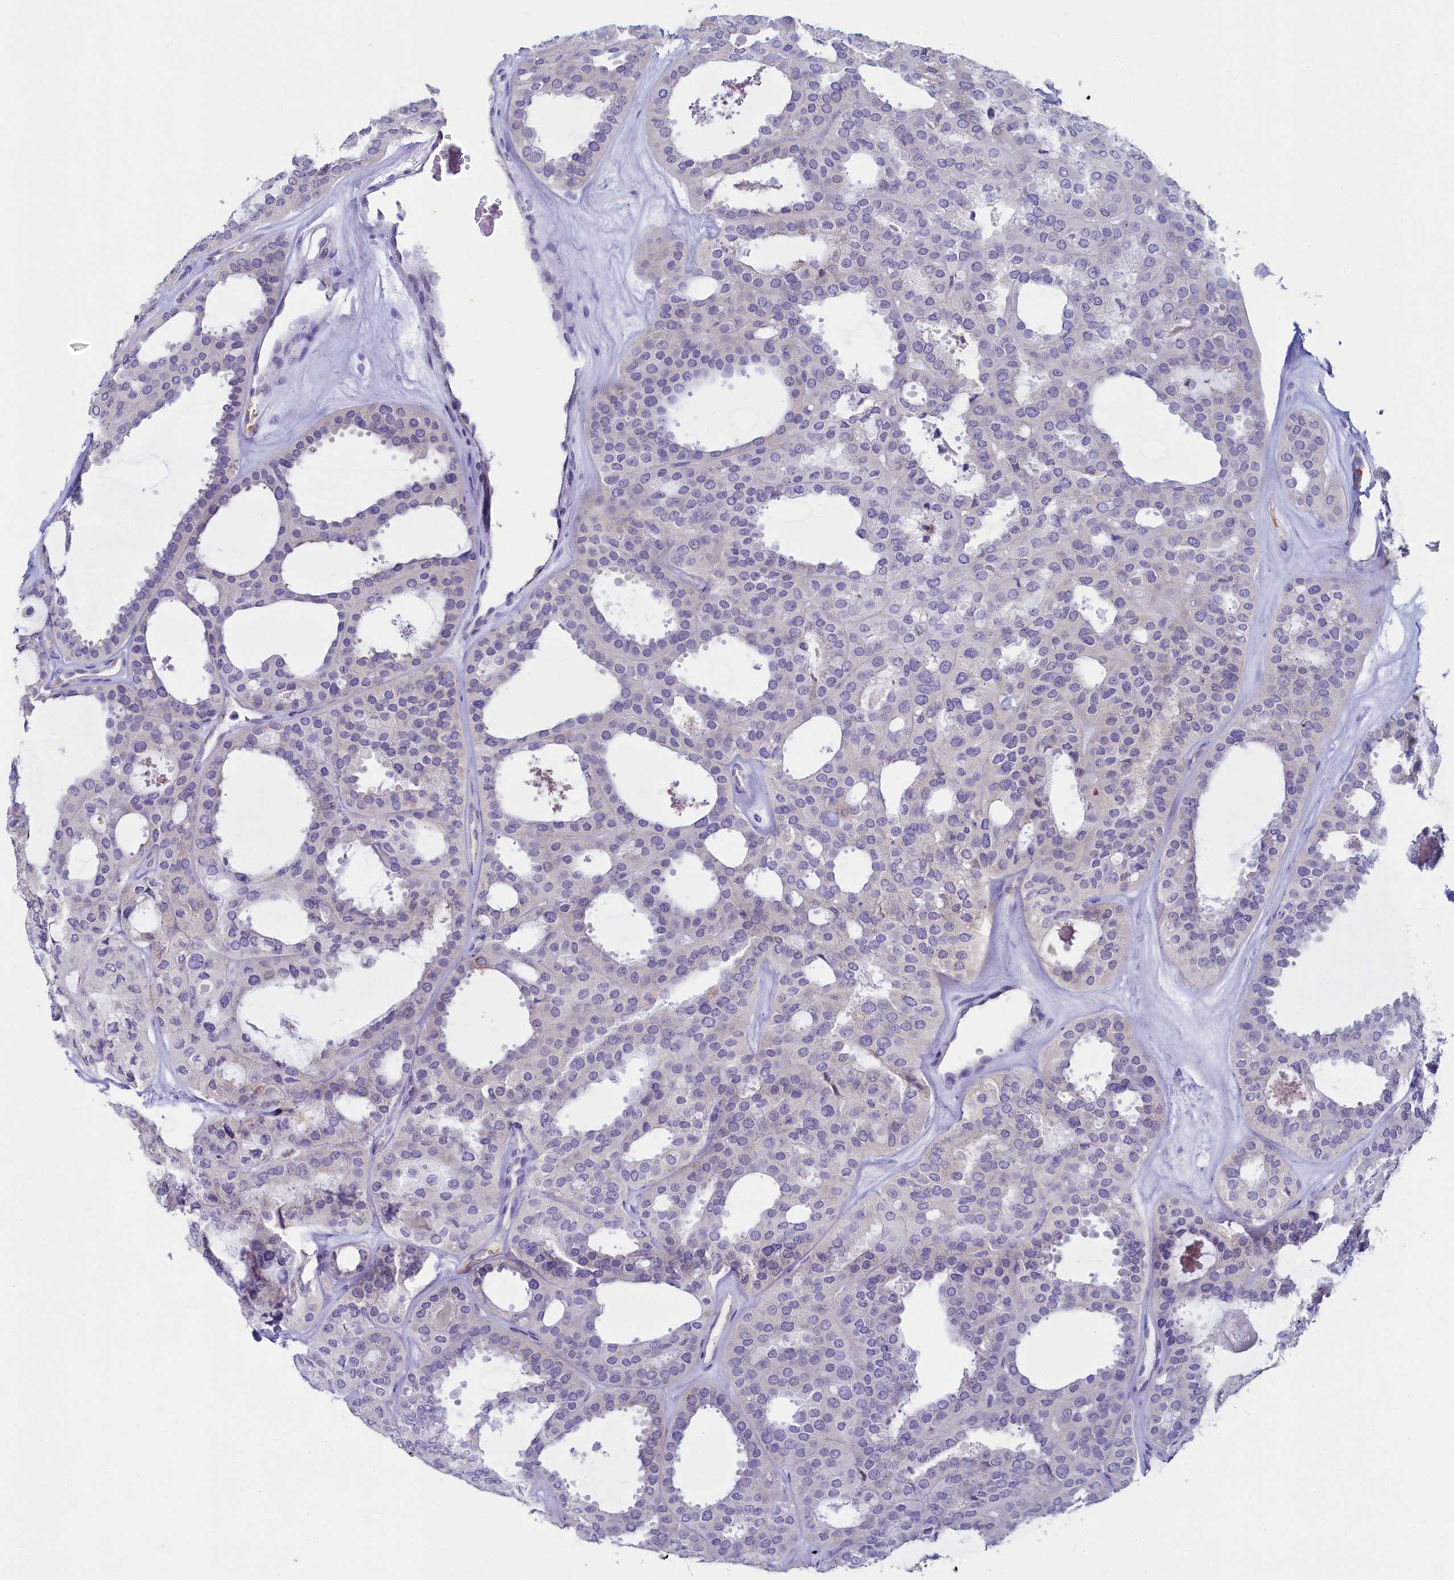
{"staining": {"intensity": "negative", "quantity": "none", "location": "none"}, "tissue": "thyroid cancer", "cell_type": "Tumor cells", "image_type": "cancer", "snomed": [{"axis": "morphology", "description": "Follicular adenoma carcinoma, NOS"}, {"axis": "topography", "description": "Thyroid gland"}], "caption": "There is no significant expression in tumor cells of follicular adenoma carcinoma (thyroid).", "gene": "SKA3", "patient": {"sex": "male", "age": 75}}